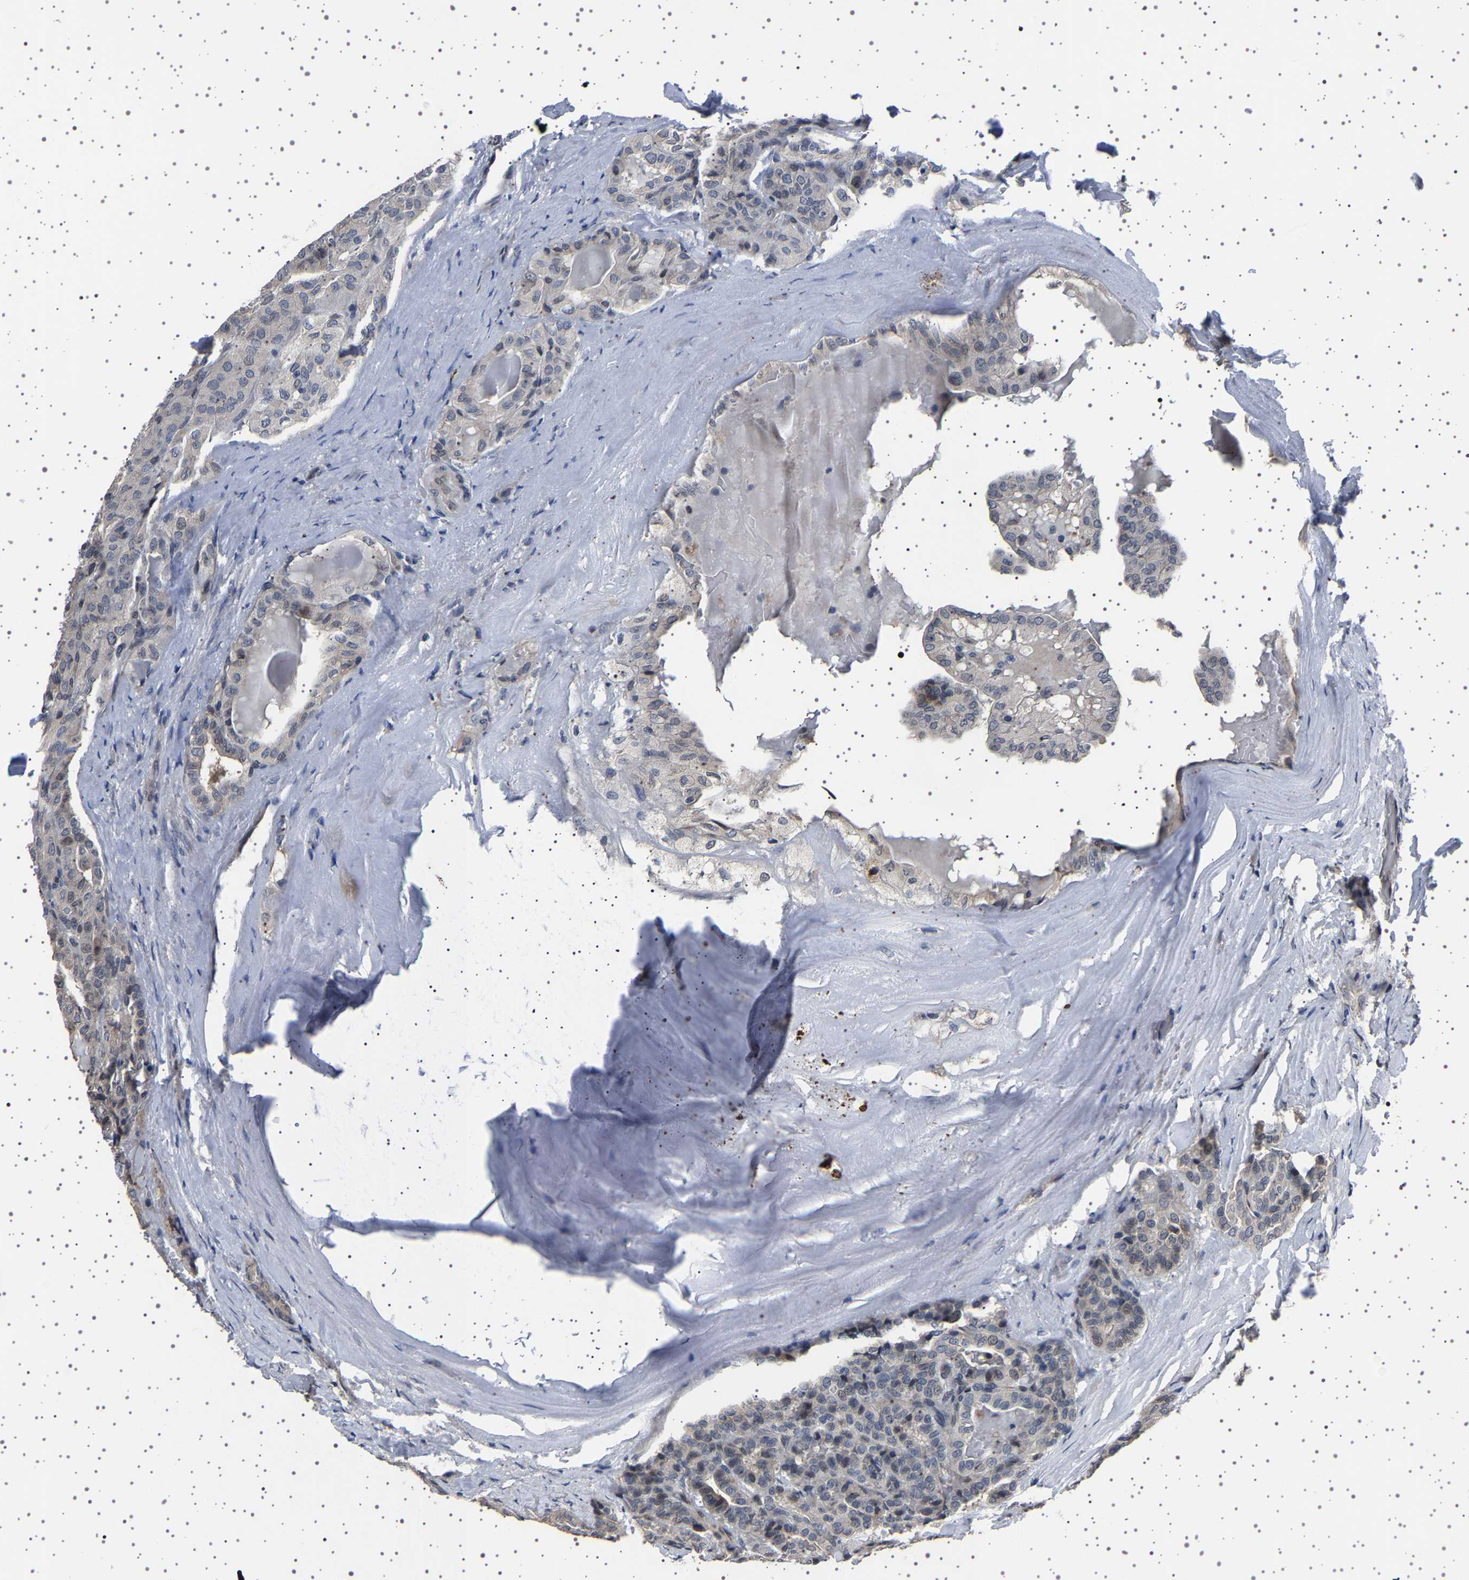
{"staining": {"intensity": "weak", "quantity": "<25%", "location": "cytoplasmic/membranous"}, "tissue": "thyroid cancer", "cell_type": "Tumor cells", "image_type": "cancer", "snomed": [{"axis": "morphology", "description": "Papillary adenocarcinoma, NOS"}, {"axis": "topography", "description": "Thyroid gland"}], "caption": "Tumor cells are negative for protein expression in human papillary adenocarcinoma (thyroid).", "gene": "IL10RB", "patient": {"sex": "male", "age": 77}}